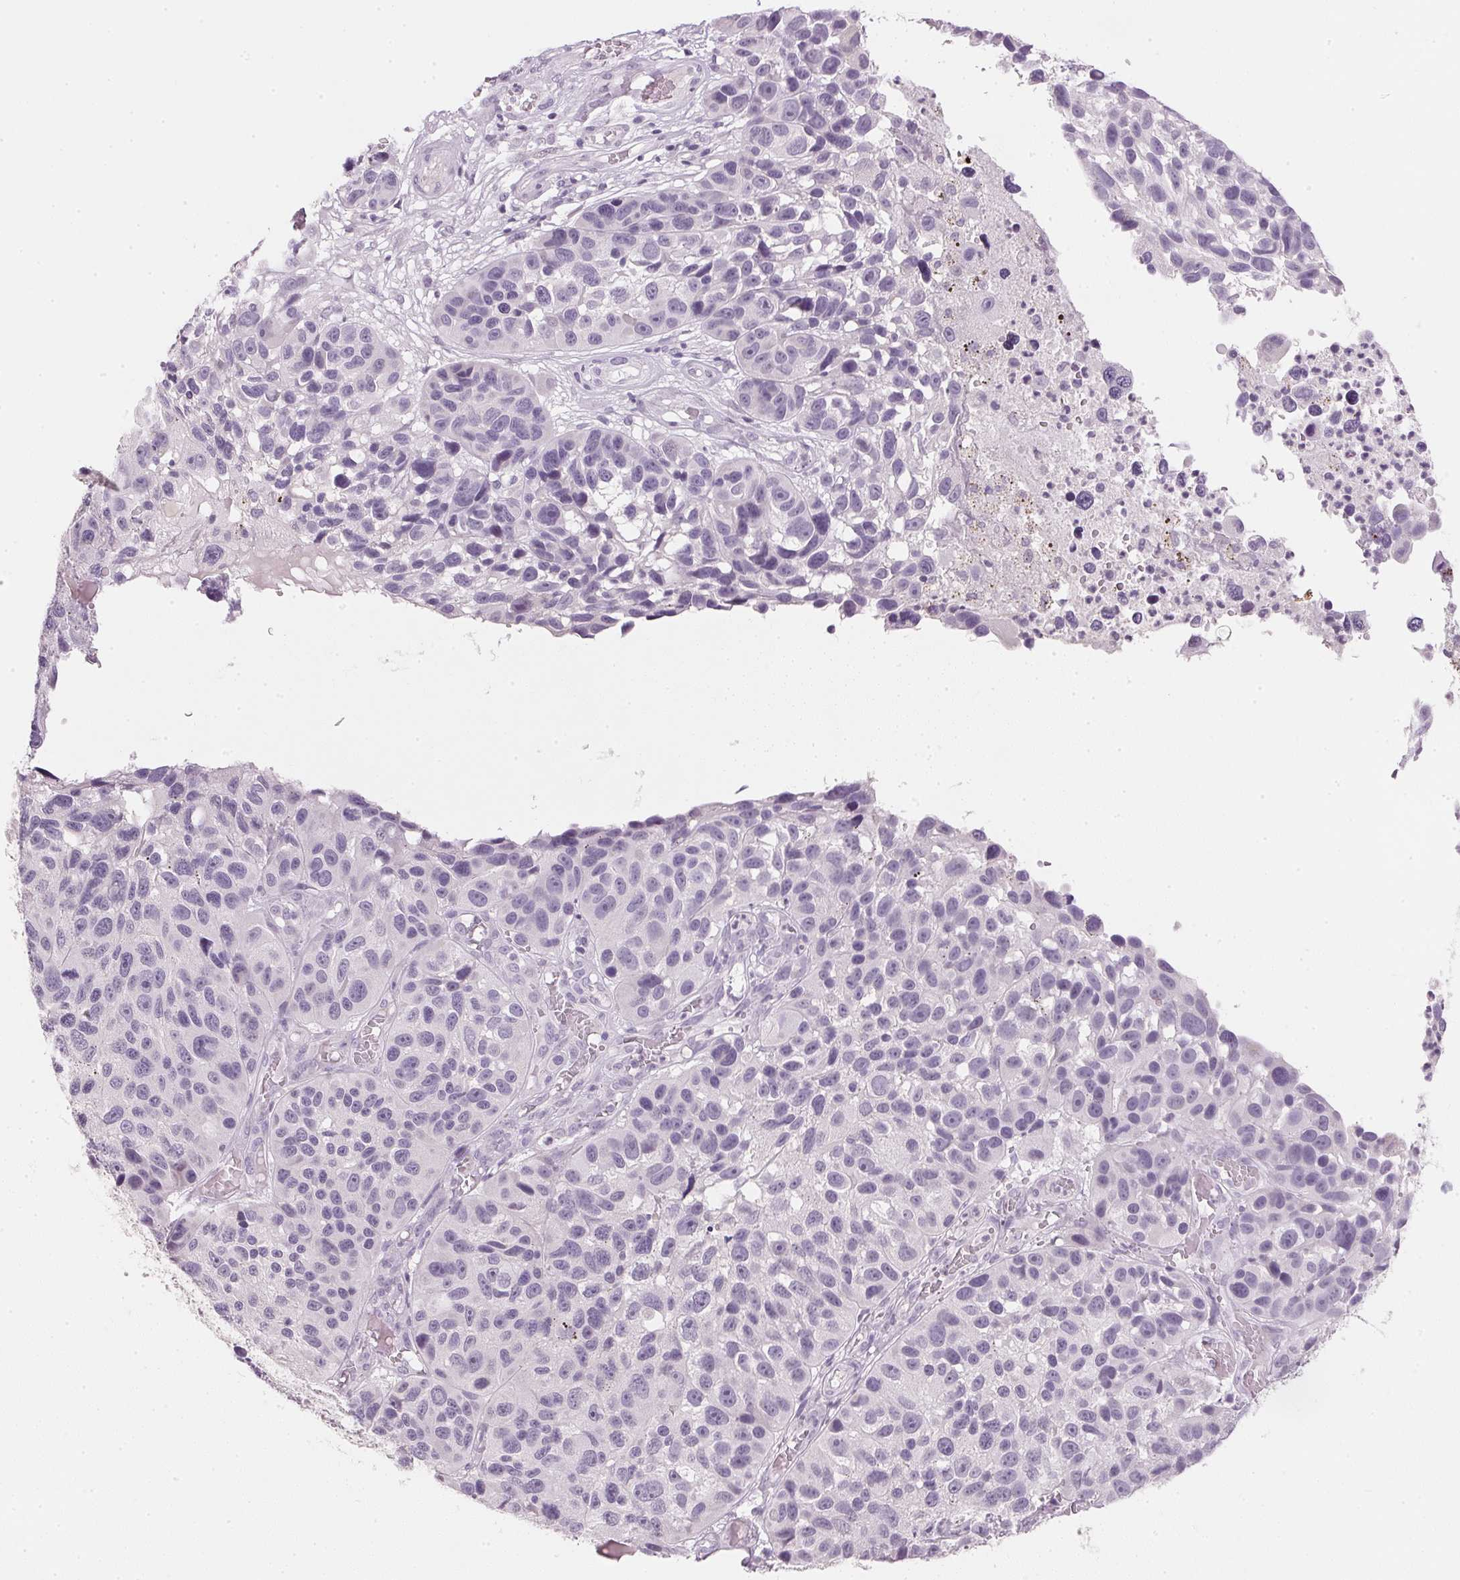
{"staining": {"intensity": "negative", "quantity": "none", "location": "none"}, "tissue": "melanoma", "cell_type": "Tumor cells", "image_type": "cancer", "snomed": [{"axis": "morphology", "description": "Malignant melanoma, NOS"}, {"axis": "topography", "description": "Skin"}], "caption": "DAB (3,3'-diaminobenzidine) immunohistochemical staining of human melanoma reveals no significant positivity in tumor cells.", "gene": "IGFBP1", "patient": {"sex": "male", "age": 53}}